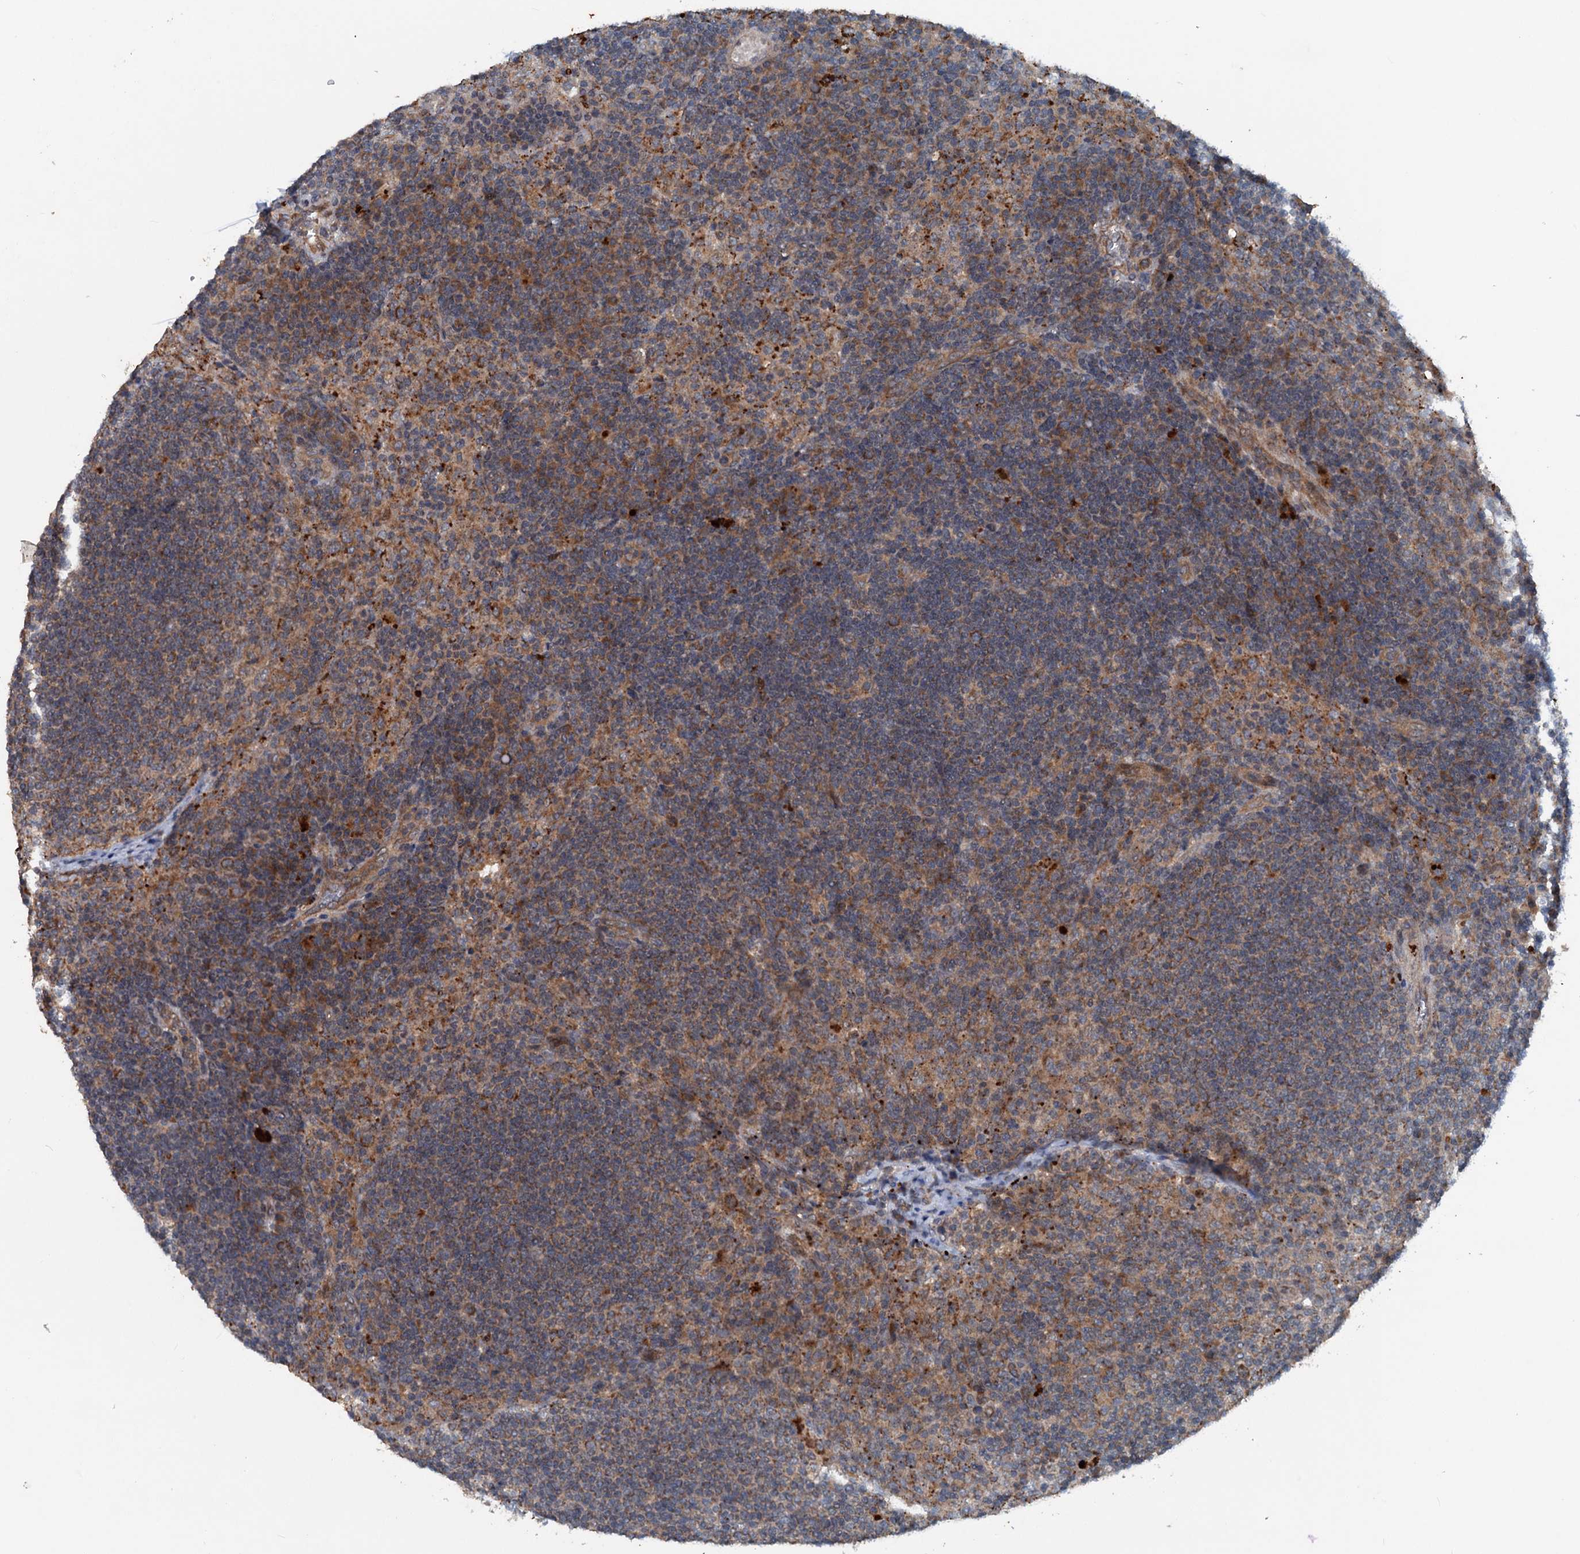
{"staining": {"intensity": "weak", "quantity": "25%-75%", "location": "cytoplasmic/membranous"}, "tissue": "lymph node", "cell_type": "Germinal center cells", "image_type": "normal", "snomed": [{"axis": "morphology", "description": "Normal tissue, NOS"}, {"axis": "topography", "description": "Lymph node"}], "caption": "This photomicrograph reveals normal lymph node stained with immunohistochemistry to label a protein in brown. The cytoplasmic/membranous of germinal center cells show weak positivity for the protein. Nuclei are counter-stained blue.", "gene": "N4BP2L2", "patient": {"sex": "female", "age": 70}}